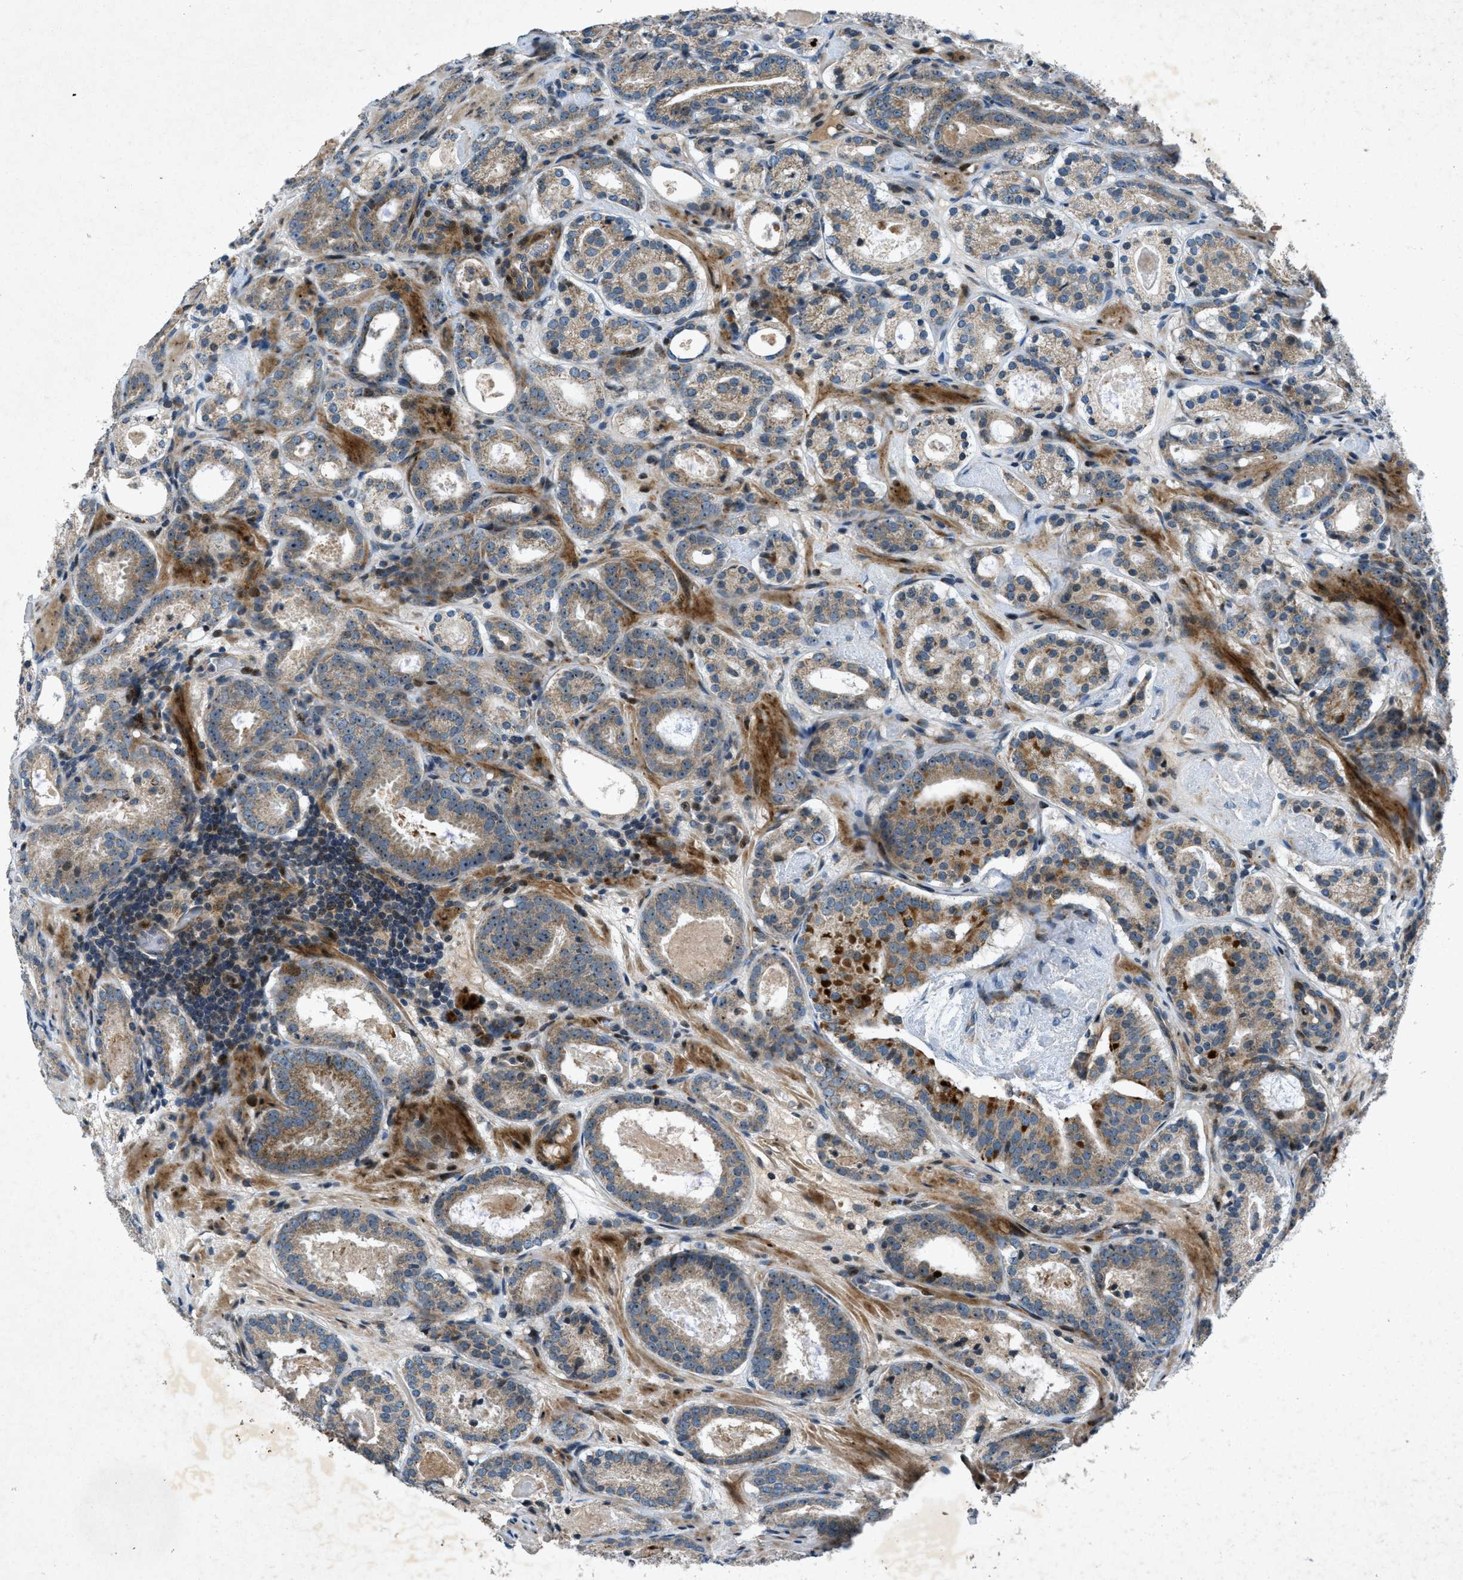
{"staining": {"intensity": "moderate", "quantity": ">75%", "location": "cytoplasmic/membranous"}, "tissue": "prostate cancer", "cell_type": "Tumor cells", "image_type": "cancer", "snomed": [{"axis": "morphology", "description": "Adenocarcinoma, Low grade"}, {"axis": "topography", "description": "Prostate"}], "caption": "This is a photomicrograph of IHC staining of prostate cancer, which shows moderate positivity in the cytoplasmic/membranous of tumor cells.", "gene": "CLEC2D", "patient": {"sex": "male", "age": 69}}